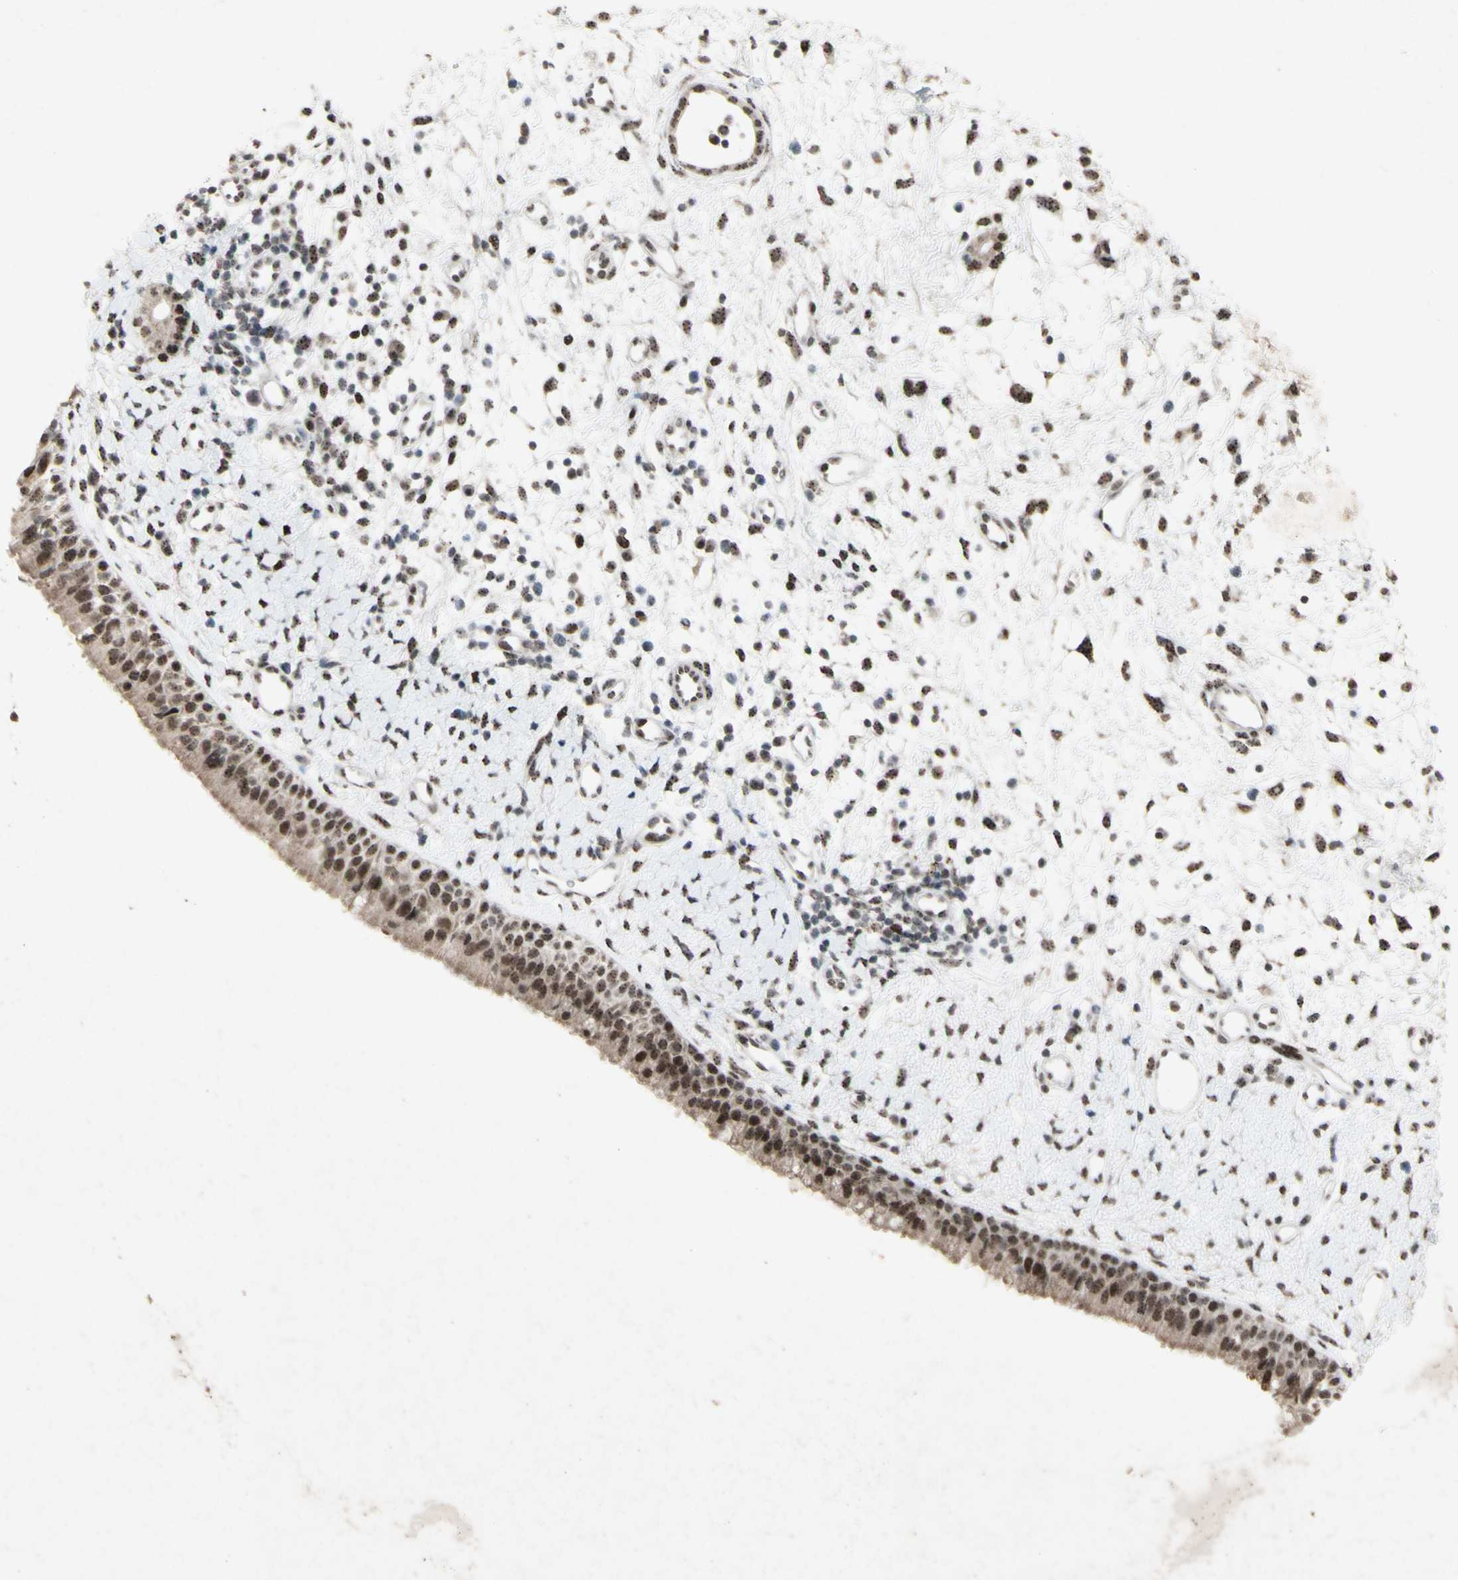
{"staining": {"intensity": "moderate", "quantity": ">75%", "location": "cytoplasmic/membranous,nuclear"}, "tissue": "nasopharynx", "cell_type": "Respiratory epithelial cells", "image_type": "normal", "snomed": [{"axis": "morphology", "description": "Normal tissue, NOS"}, {"axis": "topography", "description": "Nasopharynx"}], "caption": "A brown stain highlights moderate cytoplasmic/membranous,nuclear staining of a protein in respiratory epithelial cells of unremarkable human nasopharynx.", "gene": "CENPB", "patient": {"sex": "male", "age": 22}}